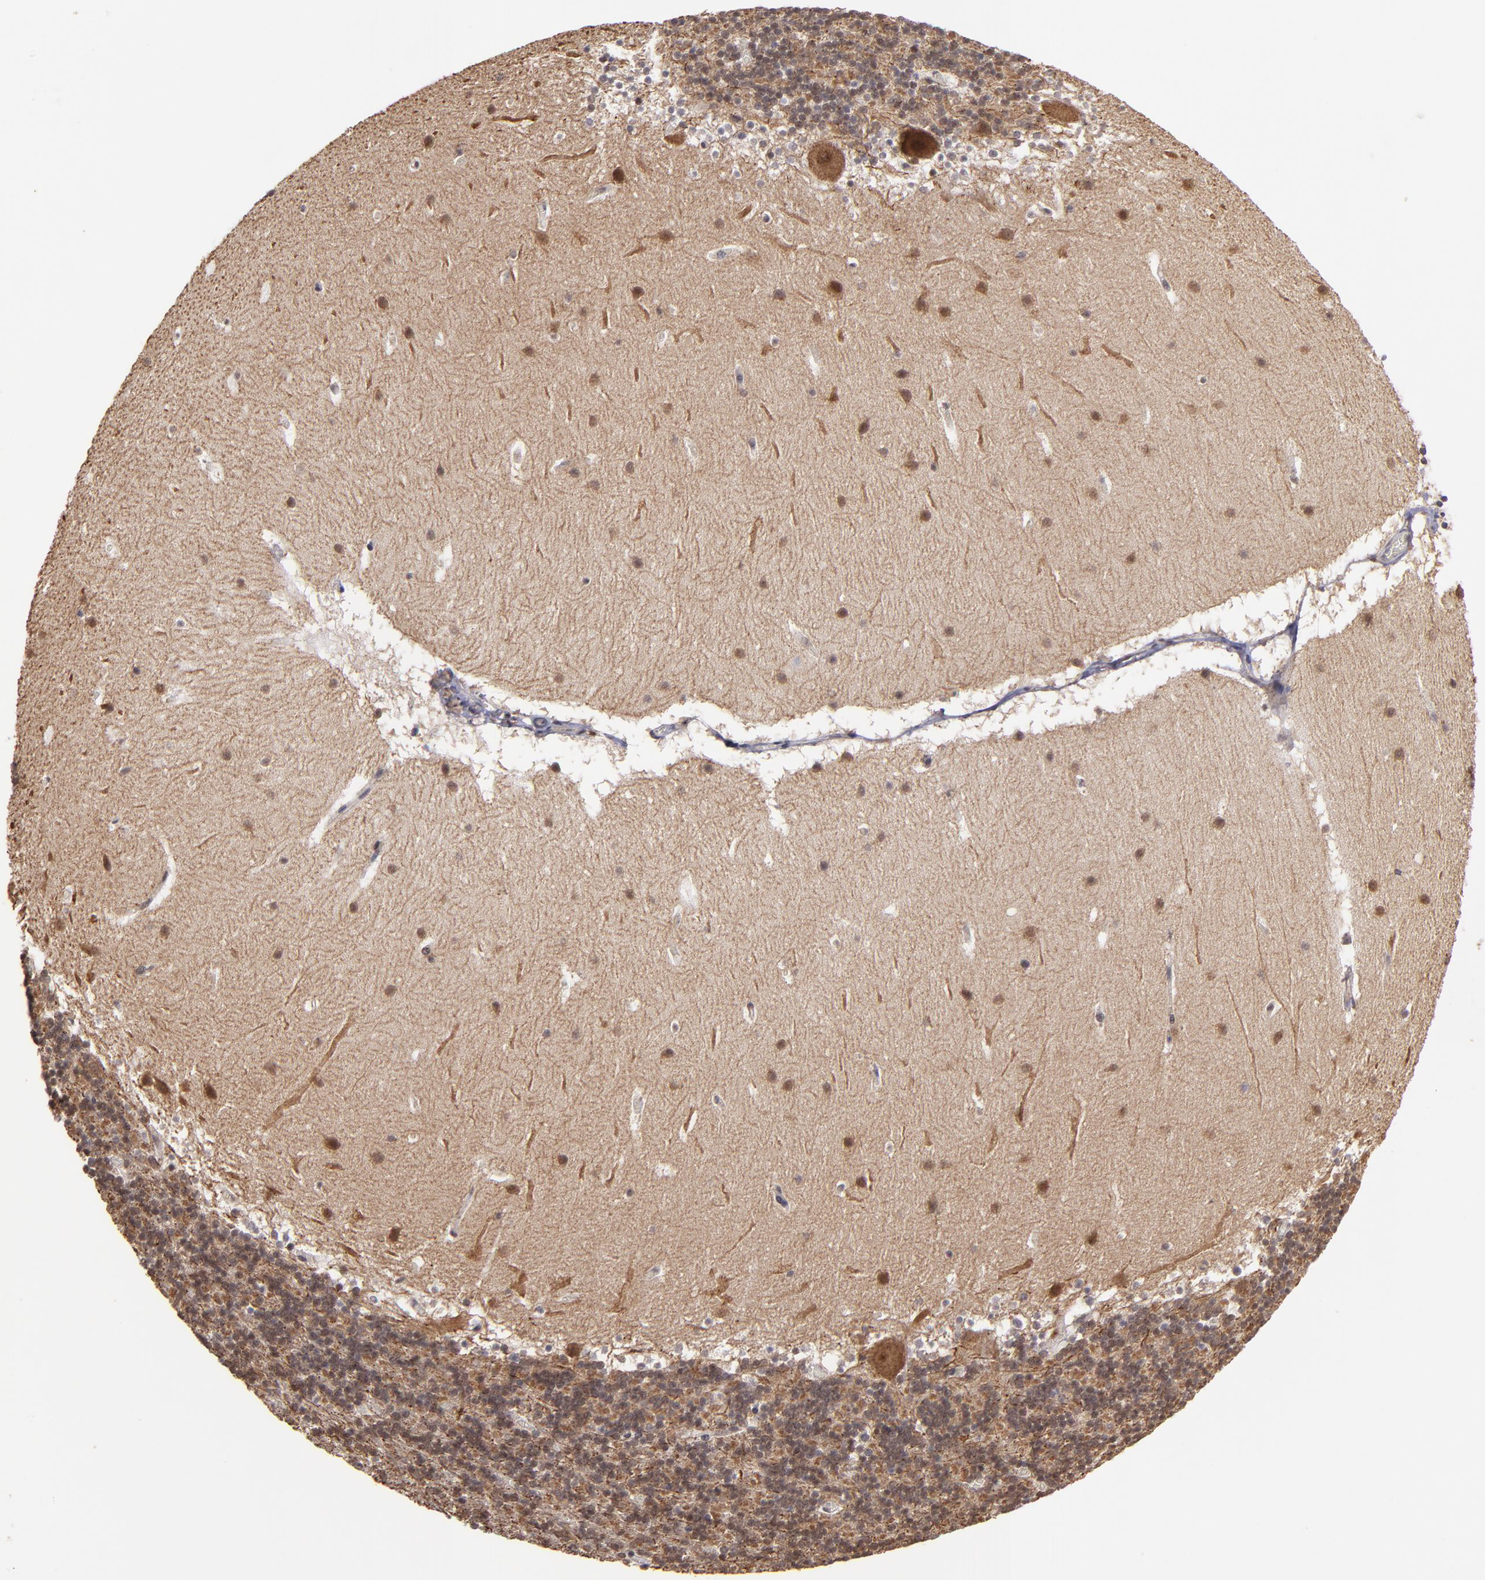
{"staining": {"intensity": "moderate", "quantity": ">75%", "location": "cytoplasmic/membranous,nuclear"}, "tissue": "cerebellum", "cell_type": "Cells in granular layer", "image_type": "normal", "snomed": [{"axis": "morphology", "description": "Normal tissue, NOS"}, {"axis": "topography", "description": "Cerebellum"}], "caption": "This is a photomicrograph of IHC staining of normal cerebellum, which shows moderate staining in the cytoplasmic/membranous,nuclear of cells in granular layer.", "gene": "SIPA1L1", "patient": {"sex": "male", "age": 45}}